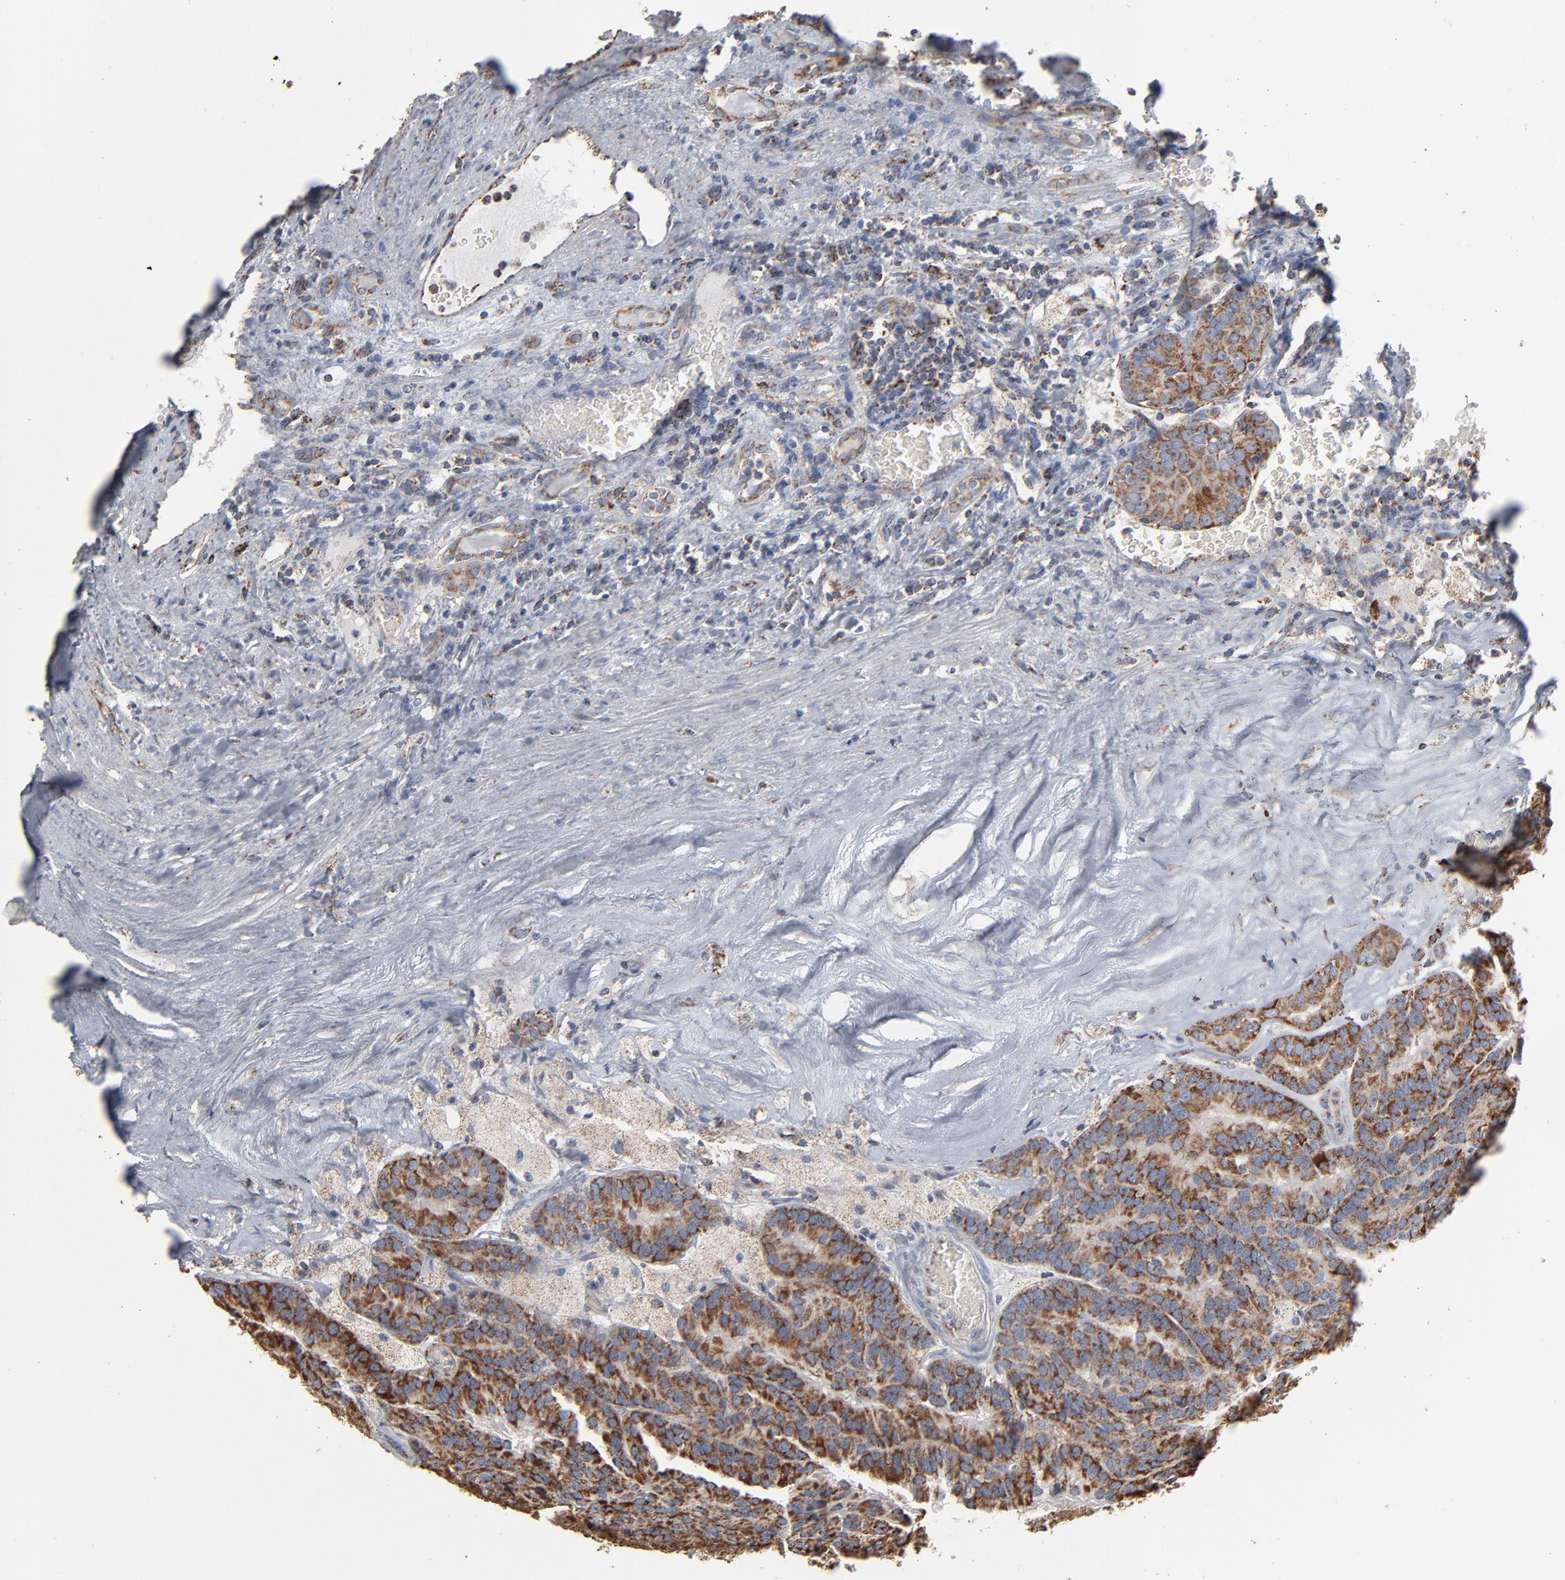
{"staining": {"intensity": "strong", "quantity": ">75%", "location": "cytoplasmic/membranous"}, "tissue": "renal cancer", "cell_type": "Tumor cells", "image_type": "cancer", "snomed": [{"axis": "morphology", "description": "Adenocarcinoma, NOS"}, {"axis": "topography", "description": "Kidney"}], "caption": "This micrograph demonstrates IHC staining of renal cancer (adenocarcinoma), with high strong cytoplasmic/membranous expression in approximately >75% of tumor cells.", "gene": "UQCRC1", "patient": {"sex": "male", "age": 46}}